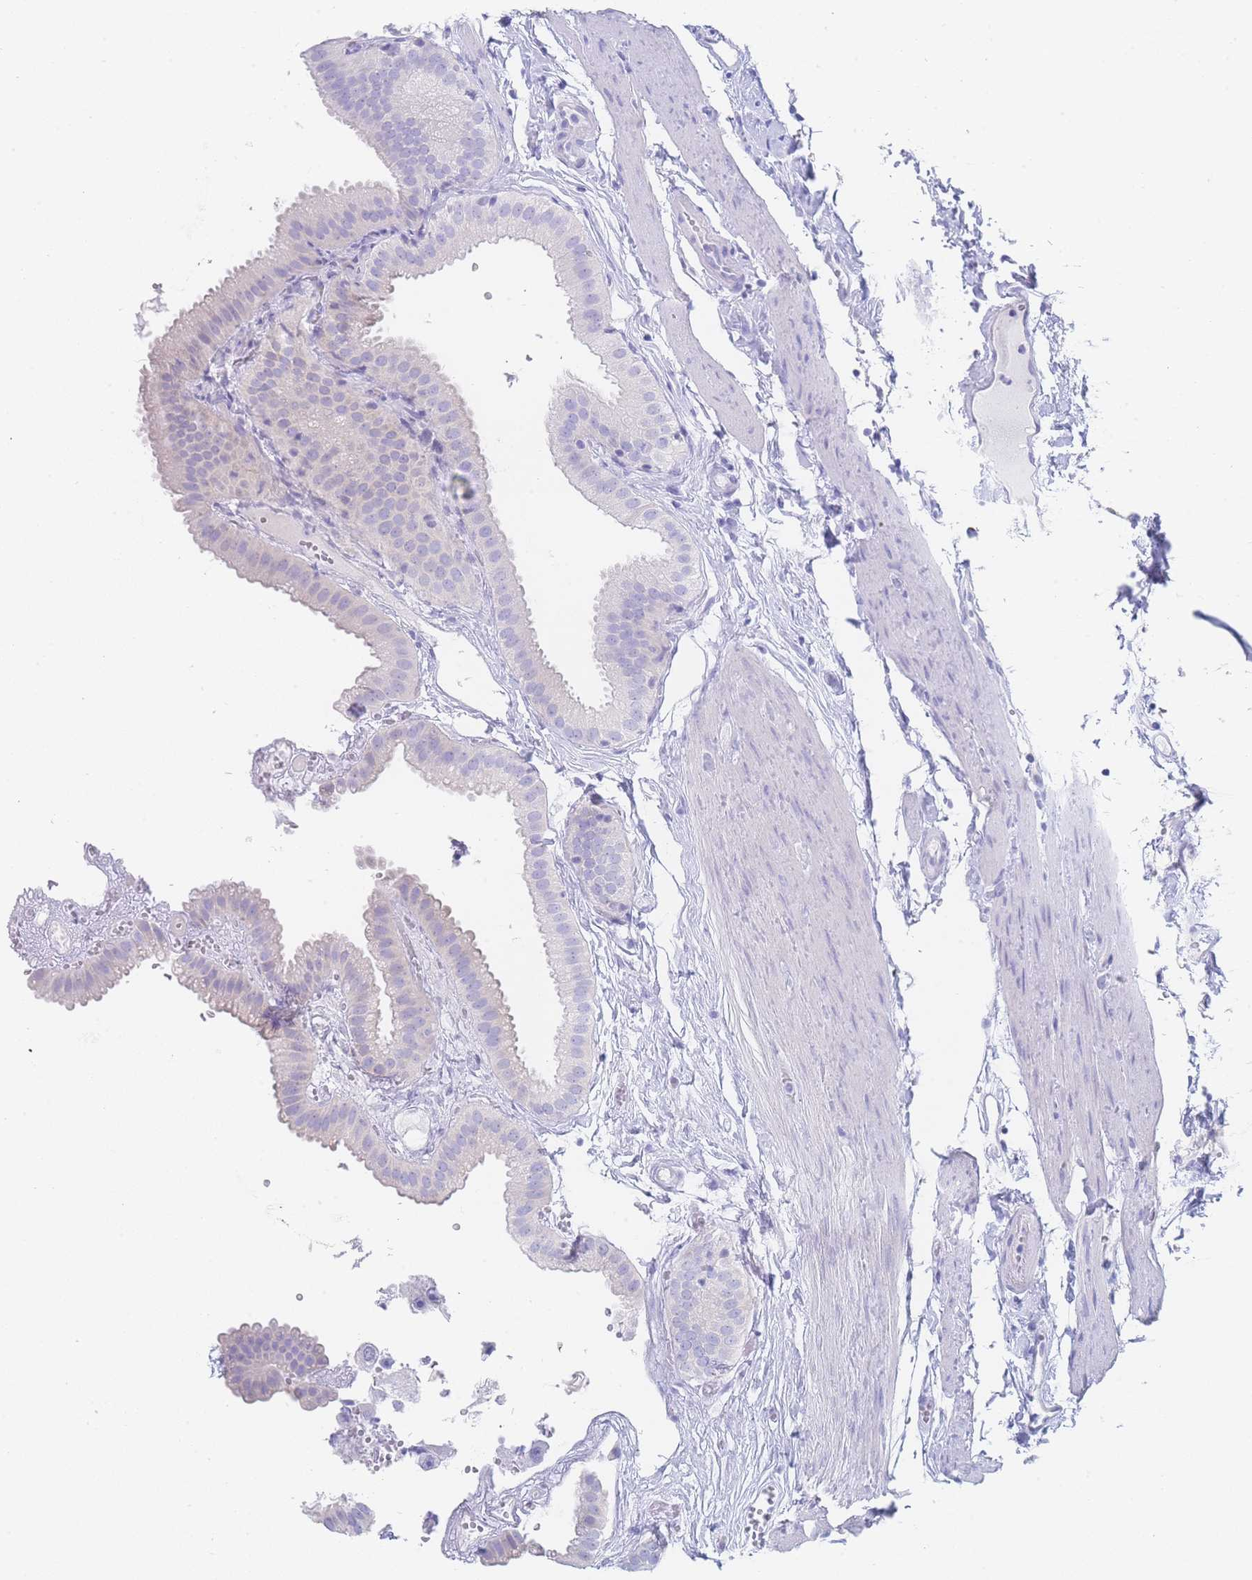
{"staining": {"intensity": "negative", "quantity": "none", "location": "none"}, "tissue": "gallbladder", "cell_type": "Glandular cells", "image_type": "normal", "snomed": [{"axis": "morphology", "description": "Normal tissue, NOS"}, {"axis": "topography", "description": "Gallbladder"}], "caption": "Immunohistochemistry (IHC) image of unremarkable gallbladder: human gallbladder stained with DAB (3,3'-diaminobenzidine) reveals no significant protein positivity in glandular cells. (DAB (3,3'-diaminobenzidine) immunohistochemistry (IHC) visualized using brightfield microscopy, high magnification).", "gene": "LZTFL1", "patient": {"sex": "female", "age": 61}}